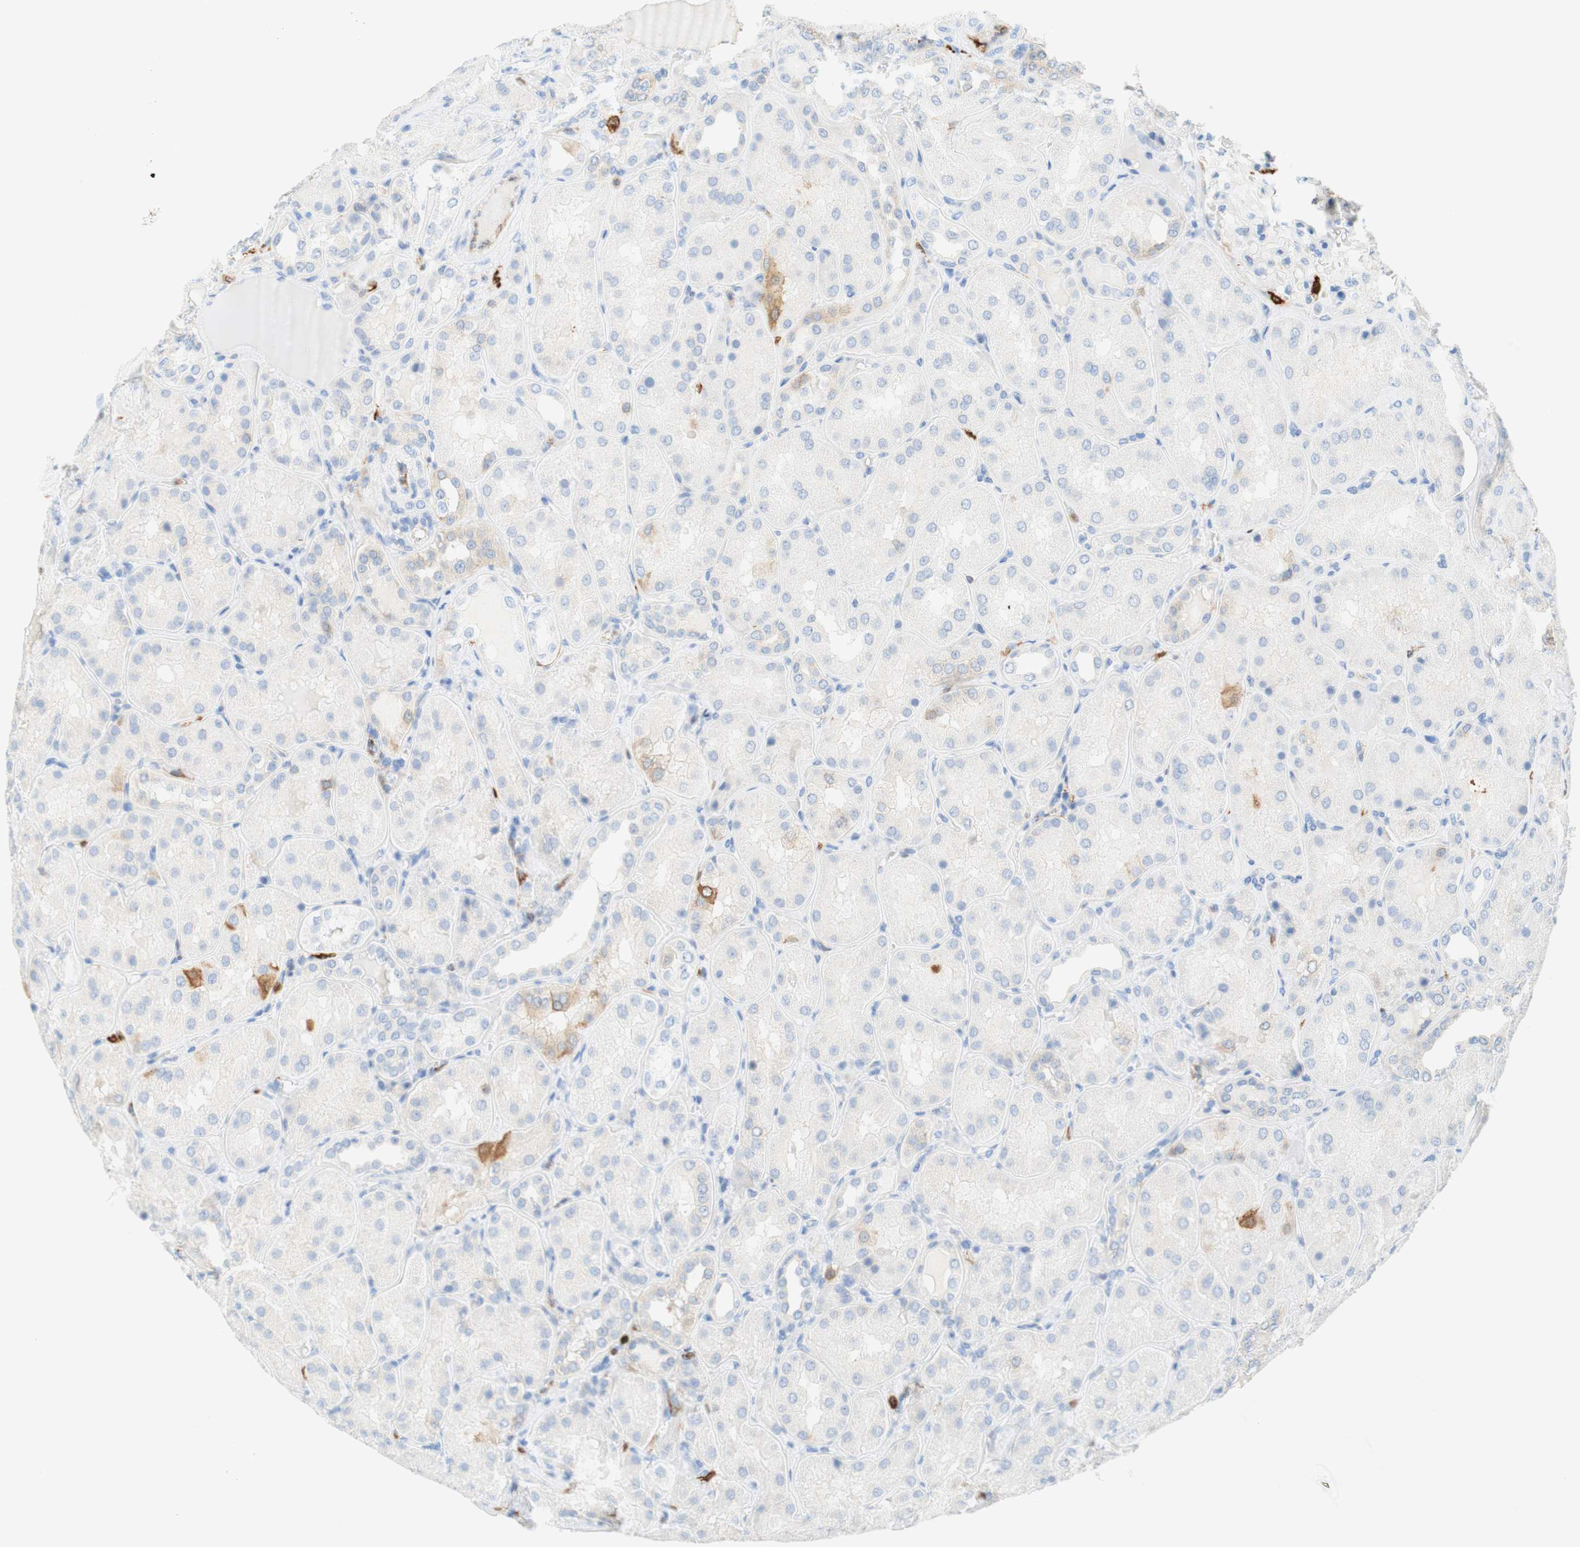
{"staining": {"intensity": "weak", "quantity": "25%-75%", "location": "cytoplasmic/membranous"}, "tissue": "kidney", "cell_type": "Cells in glomeruli", "image_type": "normal", "snomed": [{"axis": "morphology", "description": "Normal tissue, NOS"}, {"axis": "topography", "description": "Kidney"}], "caption": "Immunohistochemistry (IHC) photomicrograph of normal kidney: kidney stained using immunohistochemistry demonstrates low levels of weak protein expression localized specifically in the cytoplasmic/membranous of cells in glomeruli, appearing as a cytoplasmic/membranous brown color.", "gene": "STMN1", "patient": {"sex": "female", "age": 56}}